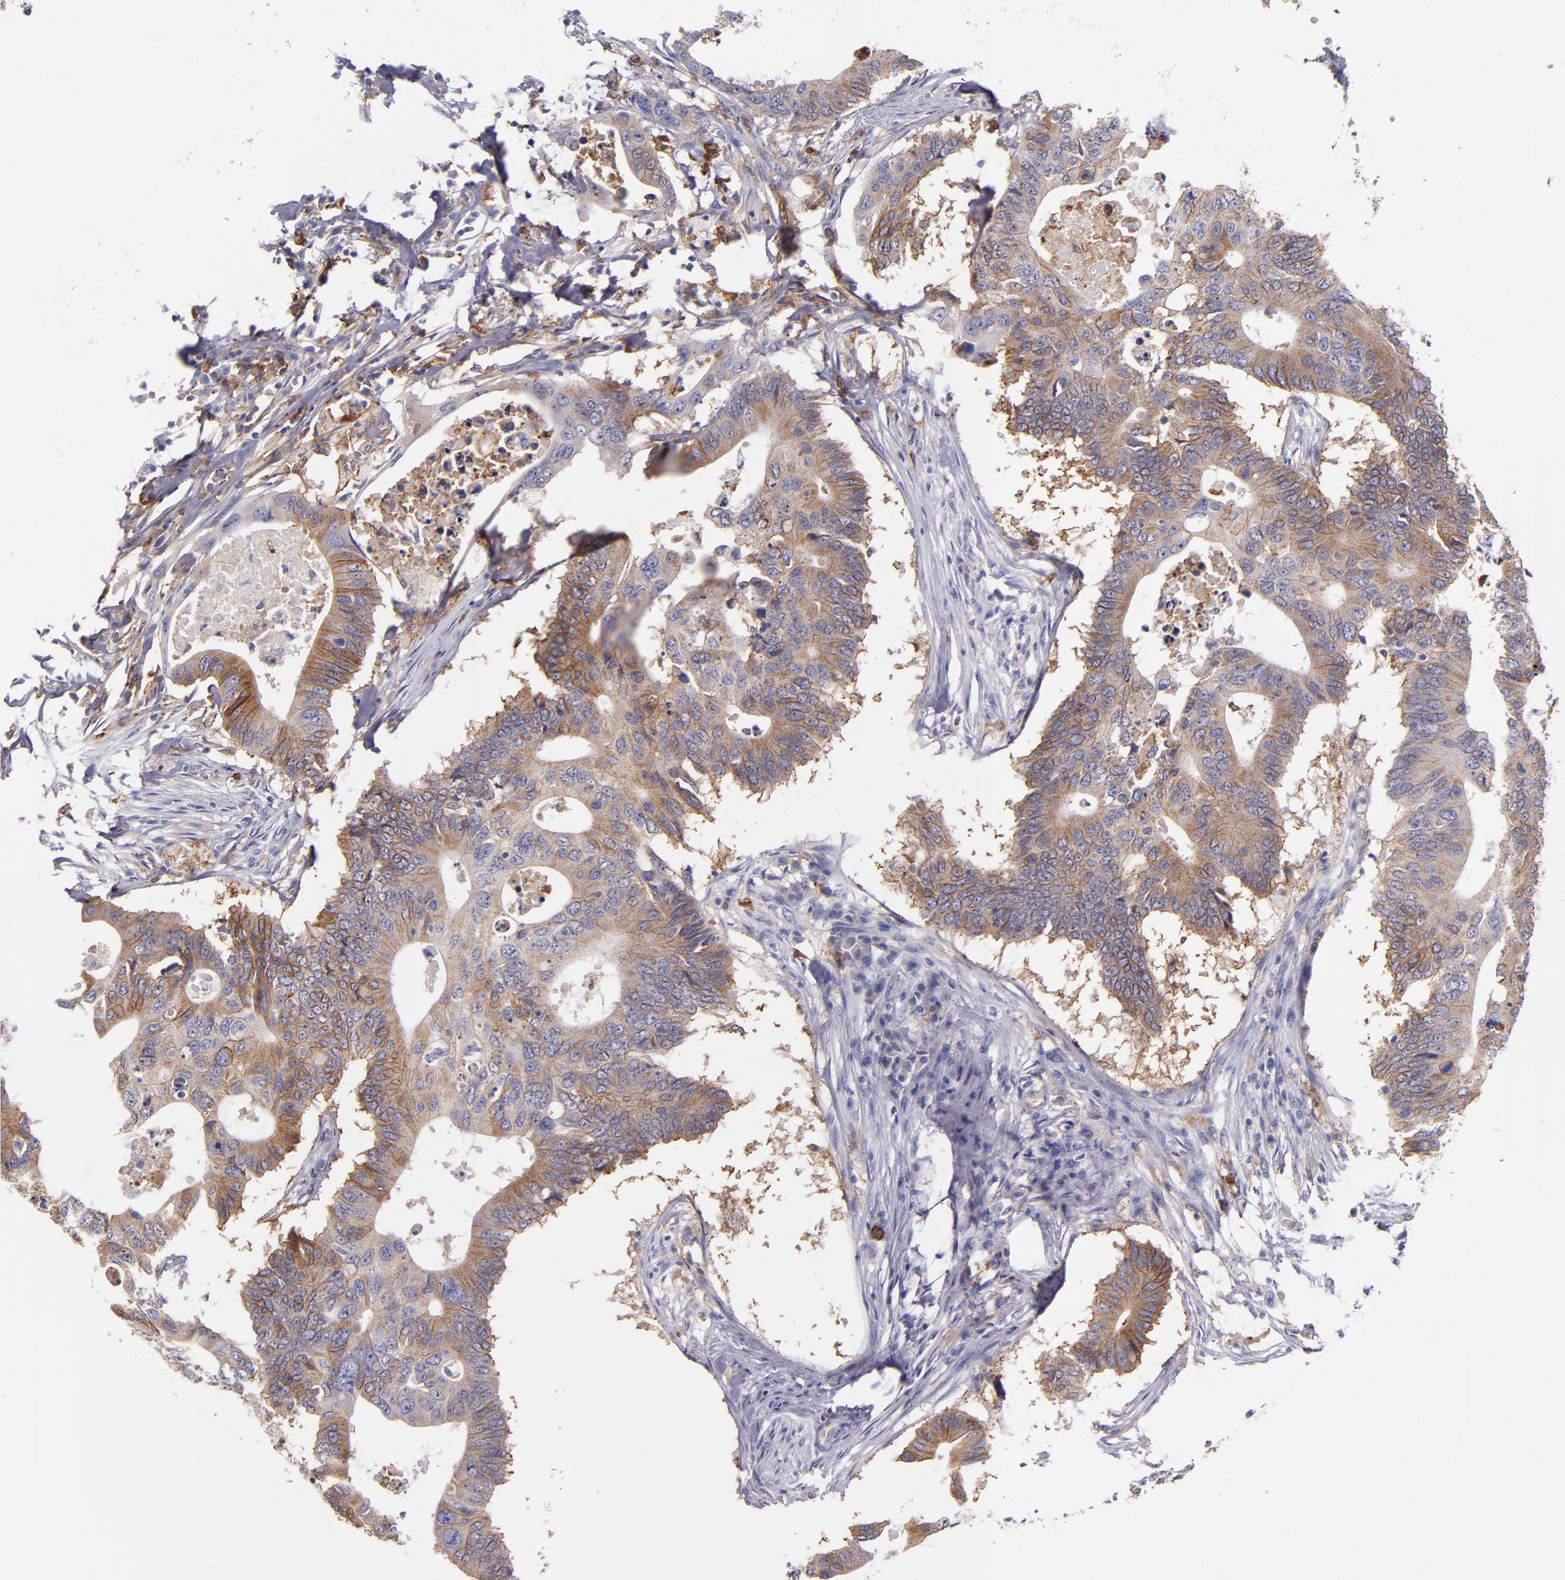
{"staining": {"intensity": "moderate", "quantity": ">75%", "location": "cytoplasmic/membranous"}, "tissue": "colorectal cancer", "cell_type": "Tumor cells", "image_type": "cancer", "snomed": [{"axis": "morphology", "description": "Adenocarcinoma, NOS"}, {"axis": "topography", "description": "Colon"}], "caption": "Adenocarcinoma (colorectal) was stained to show a protein in brown. There is medium levels of moderate cytoplasmic/membranous expression in about >75% of tumor cells.", "gene": "C5AR1", "patient": {"sex": "male", "age": 71}}